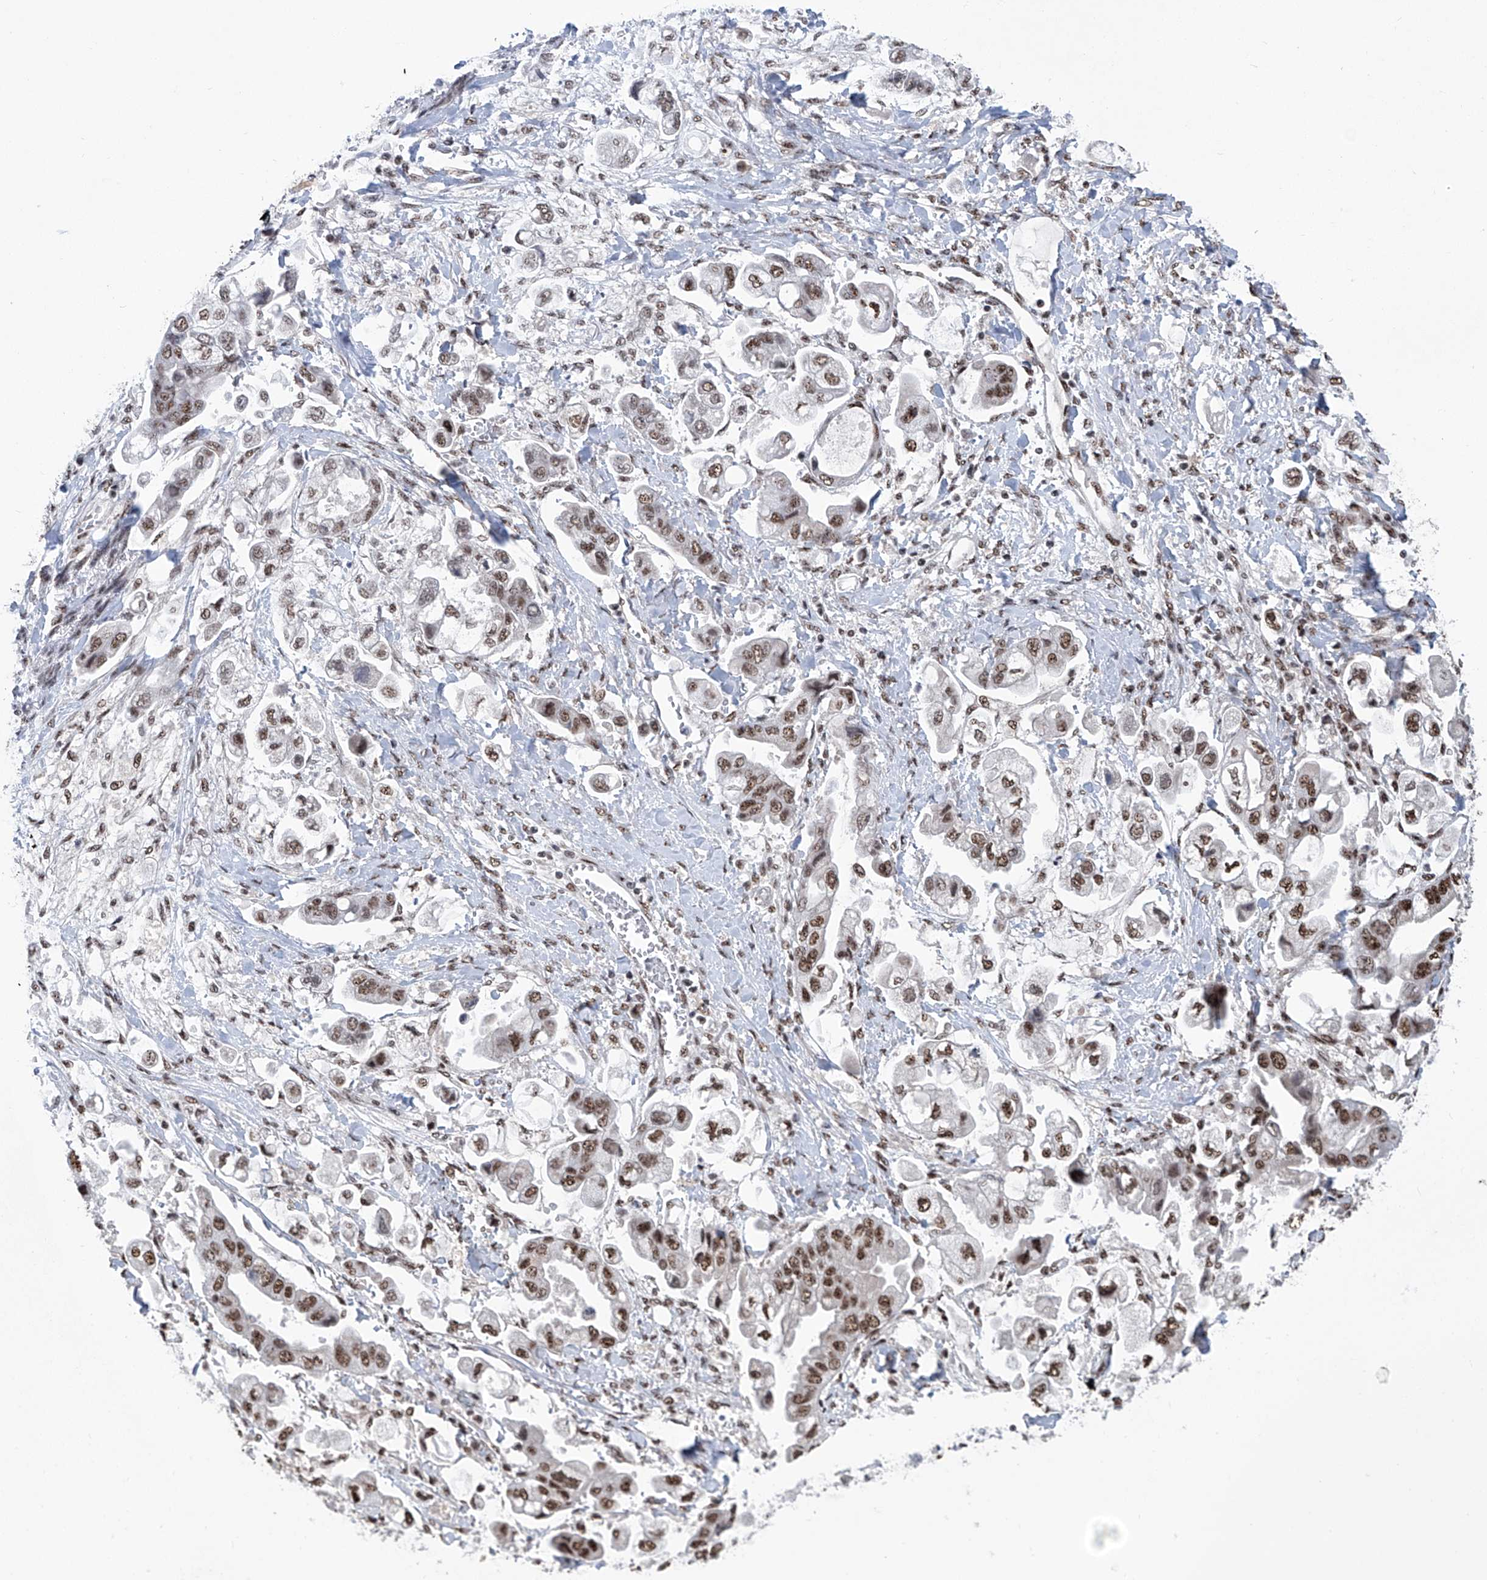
{"staining": {"intensity": "moderate", "quantity": ">75%", "location": "nuclear"}, "tissue": "stomach cancer", "cell_type": "Tumor cells", "image_type": "cancer", "snomed": [{"axis": "morphology", "description": "Adenocarcinoma, NOS"}, {"axis": "topography", "description": "Stomach"}], "caption": "Immunohistochemical staining of stomach cancer demonstrates moderate nuclear protein staining in approximately >75% of tumor cells.", "gene": "FBXL4", "patient": {"sex": "male", "age": 62}}